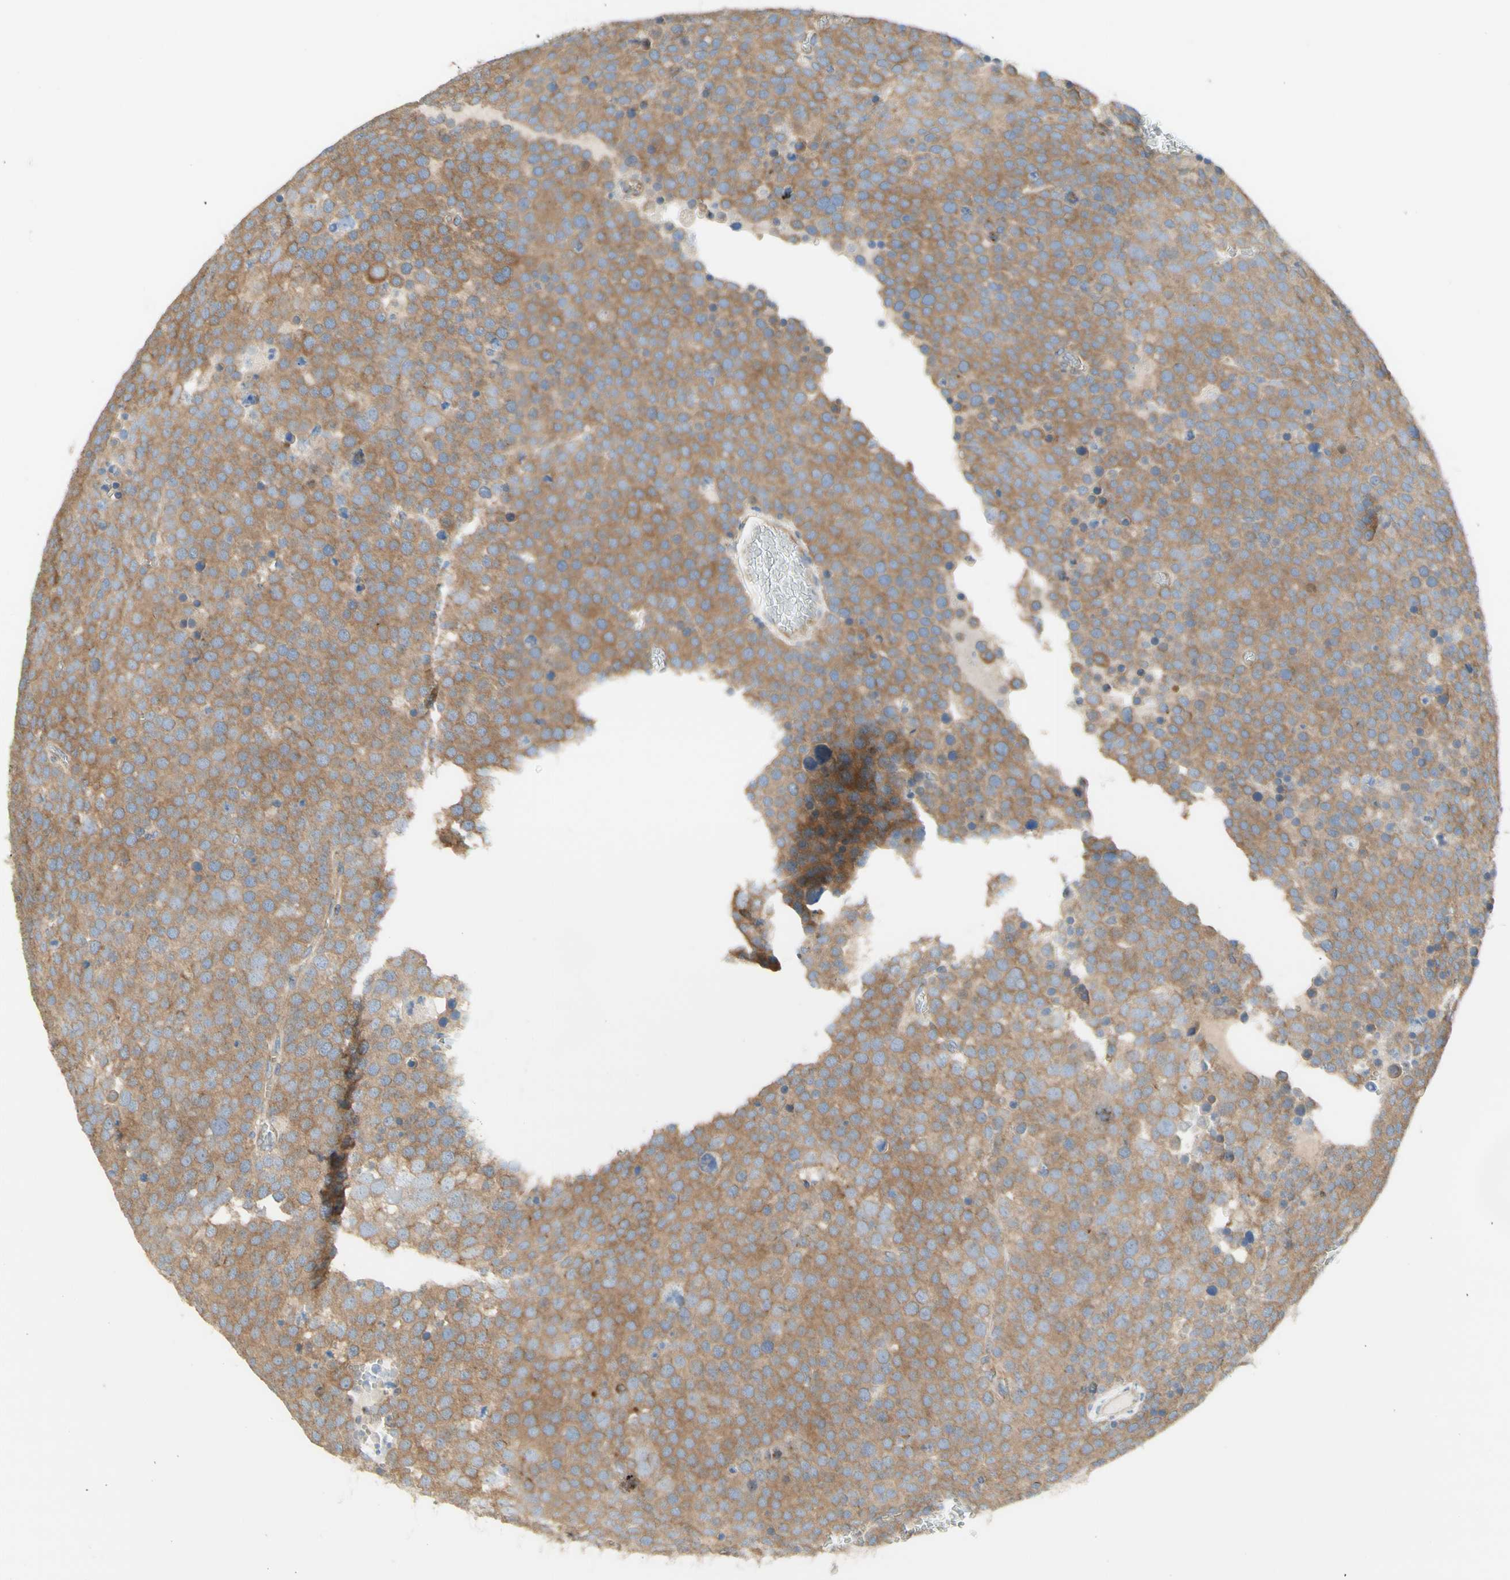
{"staining": {"intensity": "moderate", "quantity": ">75%", "location": "cytoplasmic/membranous"}, "tissue": "testis cancer", "cell_type": "Tumor cells", "image_type": "cancer", "snomed": [{"axis": "morphology", "description": "Seminoma, NOS"}, {"axis": "topography", "description": "Testis"}], "caption": "A micrograph showing moderate cytoplasmic/membranous expression in about >75% of tumor cells in testis cancer (seminoma), as visualized by brown immunohistochemical staining.", "gene": "DYNC1H1", "patient": {"sex": "male", "age": 71}}